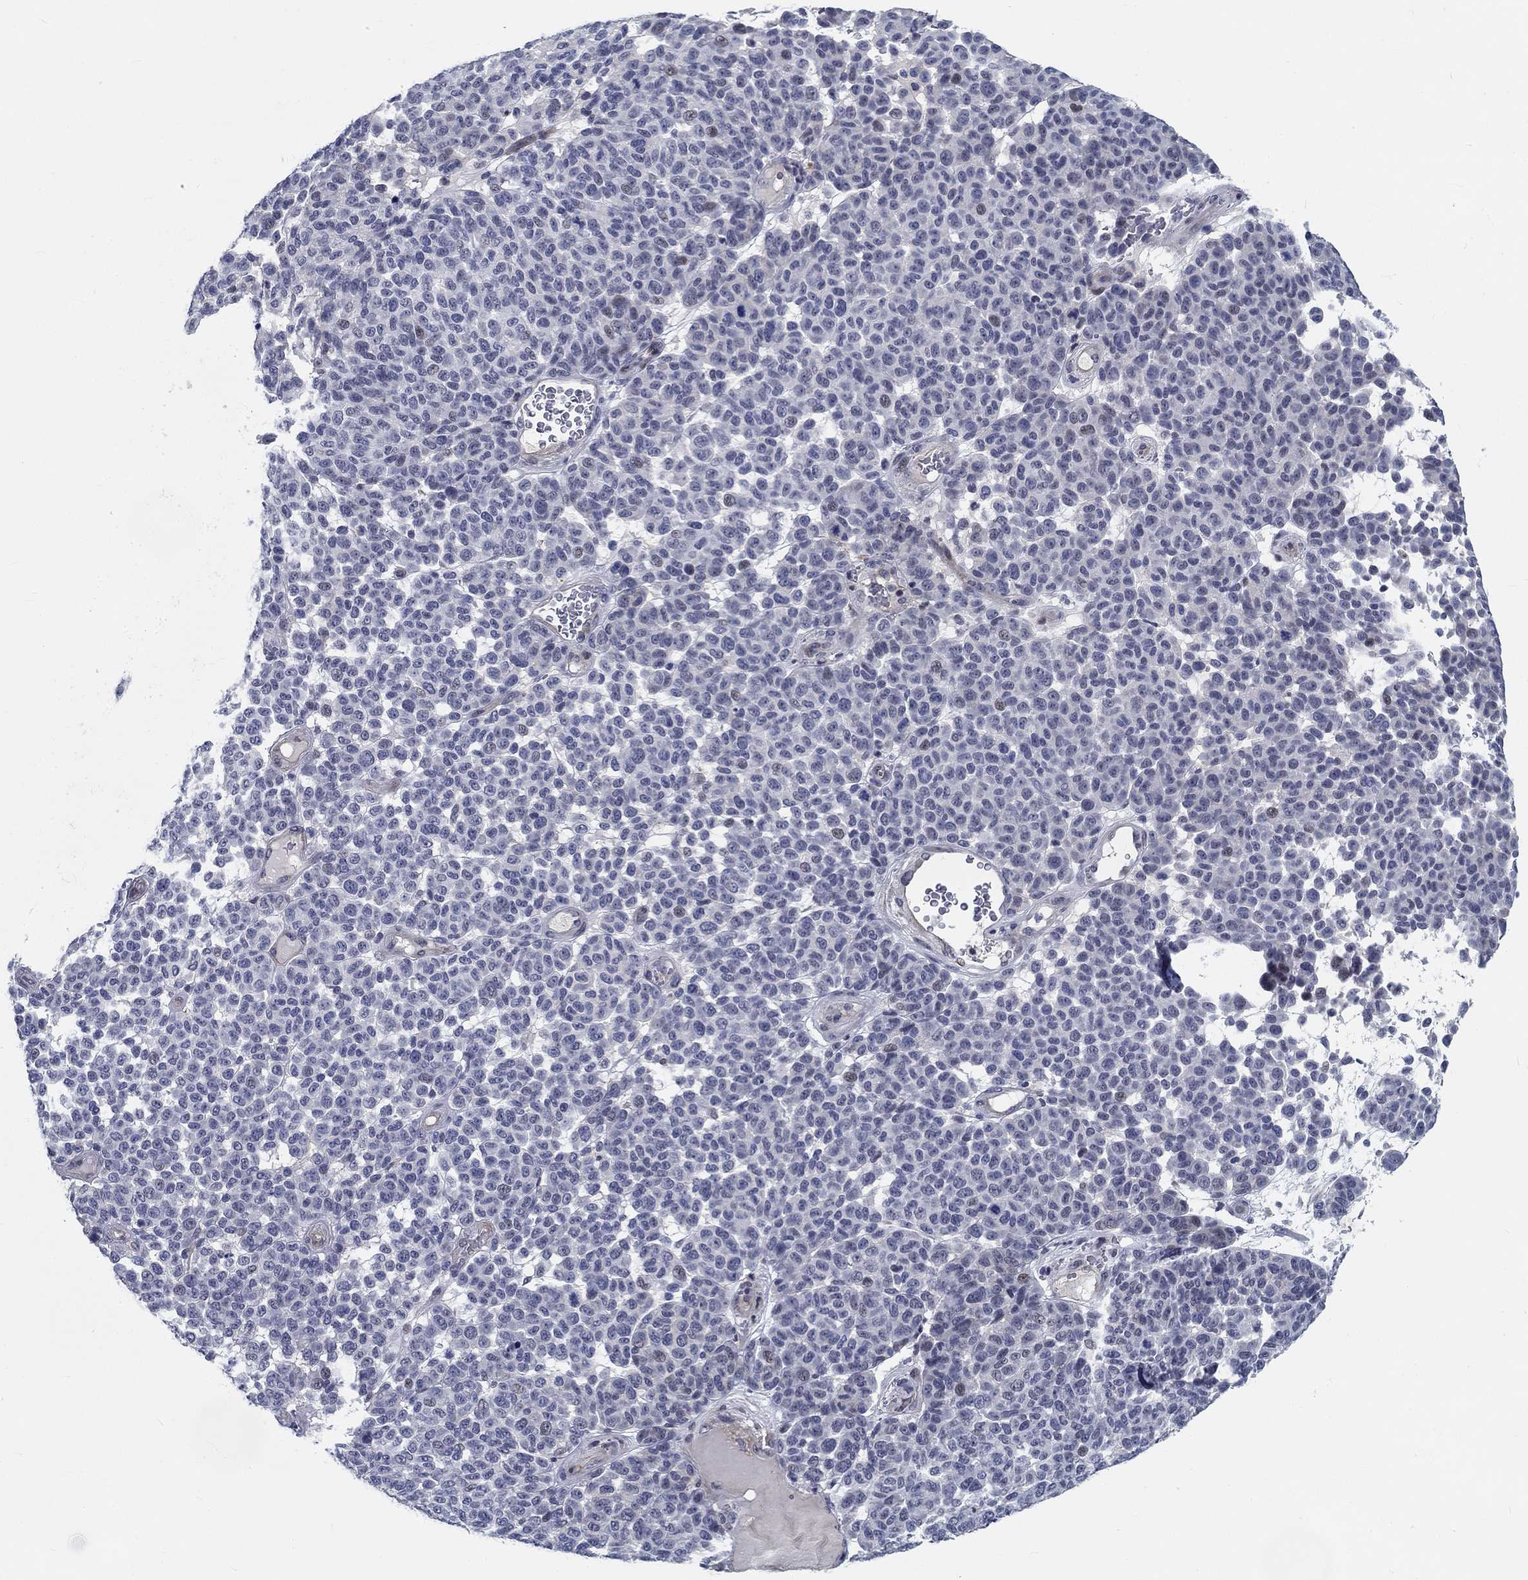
{"staining": {"intensity": "weak", "quantity": "<25%", "location": "nuclear"}, "tissue": "melanoma", "cell_type": "Tumor cells", "image_type": "cancer", "snomed": [{"axis": "morphology", "description": "Malignant melanoma, NOS"}, {"axis": "topography", "description": "Skin"}], "caption": "Human melanoma stained for a protein using IHC displays no expression in tumor cells.", "gene": "MYBPC1", "patient": {"sex": "male", "age": 59}}